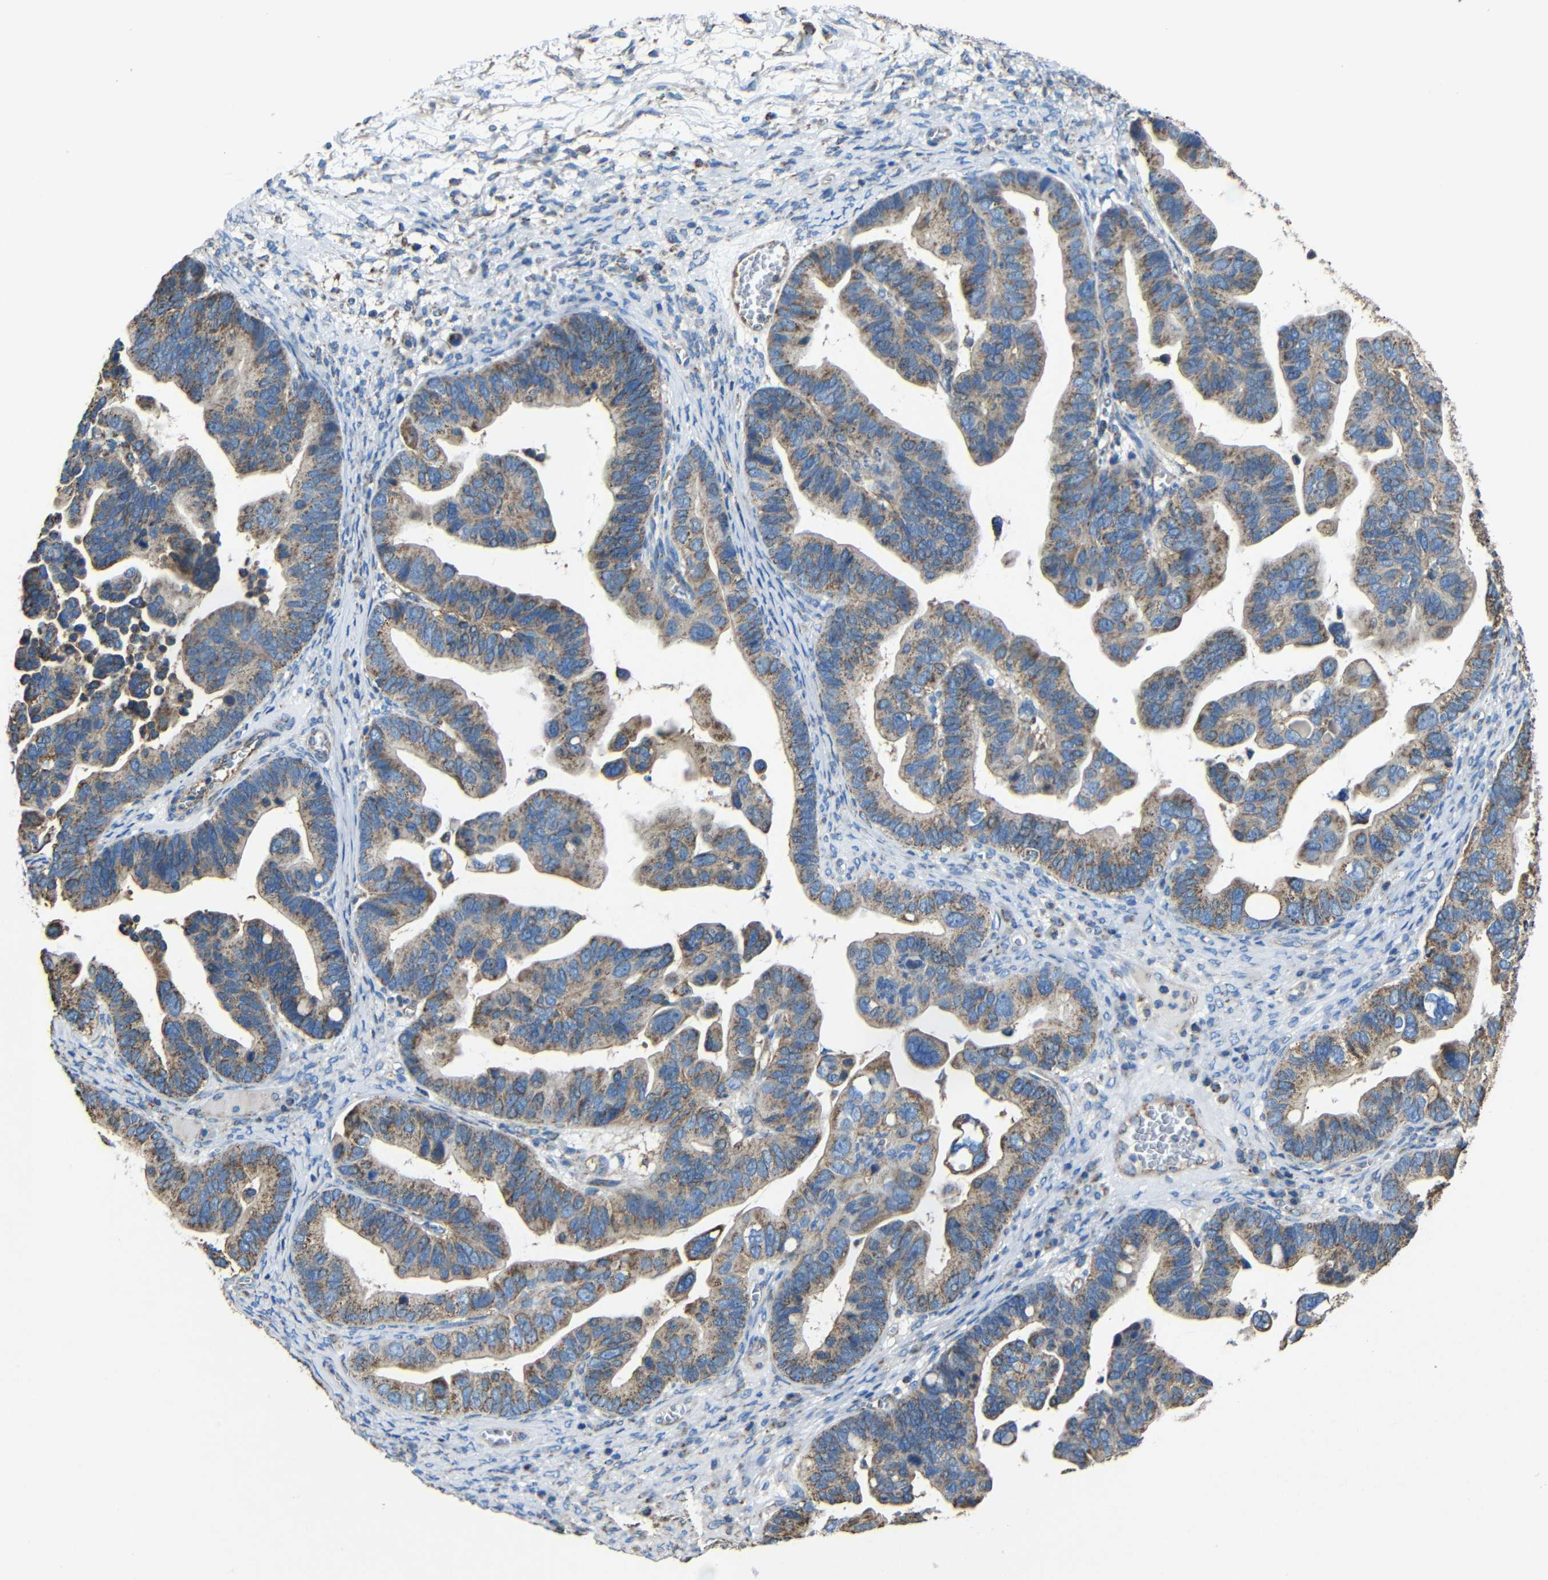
{"staining": {"intensity": "moderate", "quantity": ">75%", "location": "cytoplasmic/membranous"}, "tissue": "ovarian cancer", "cell_type": "Tumor cells", "image_type": "cancer", "snomed": [{"axis": "morphology", "description": "Cystadenocarcinoma, serous, NOS"}, {"axis": "topography", "description": "Ovary"}], "caption": "A histopathology image of ovarian serous cystadenocarcinoma stained for a protein displays moderate cytoplasmic/membranous brown staining in tumor cells.", "gene": "INTS6L", "patient": {"sex": "female", "age": 56}}